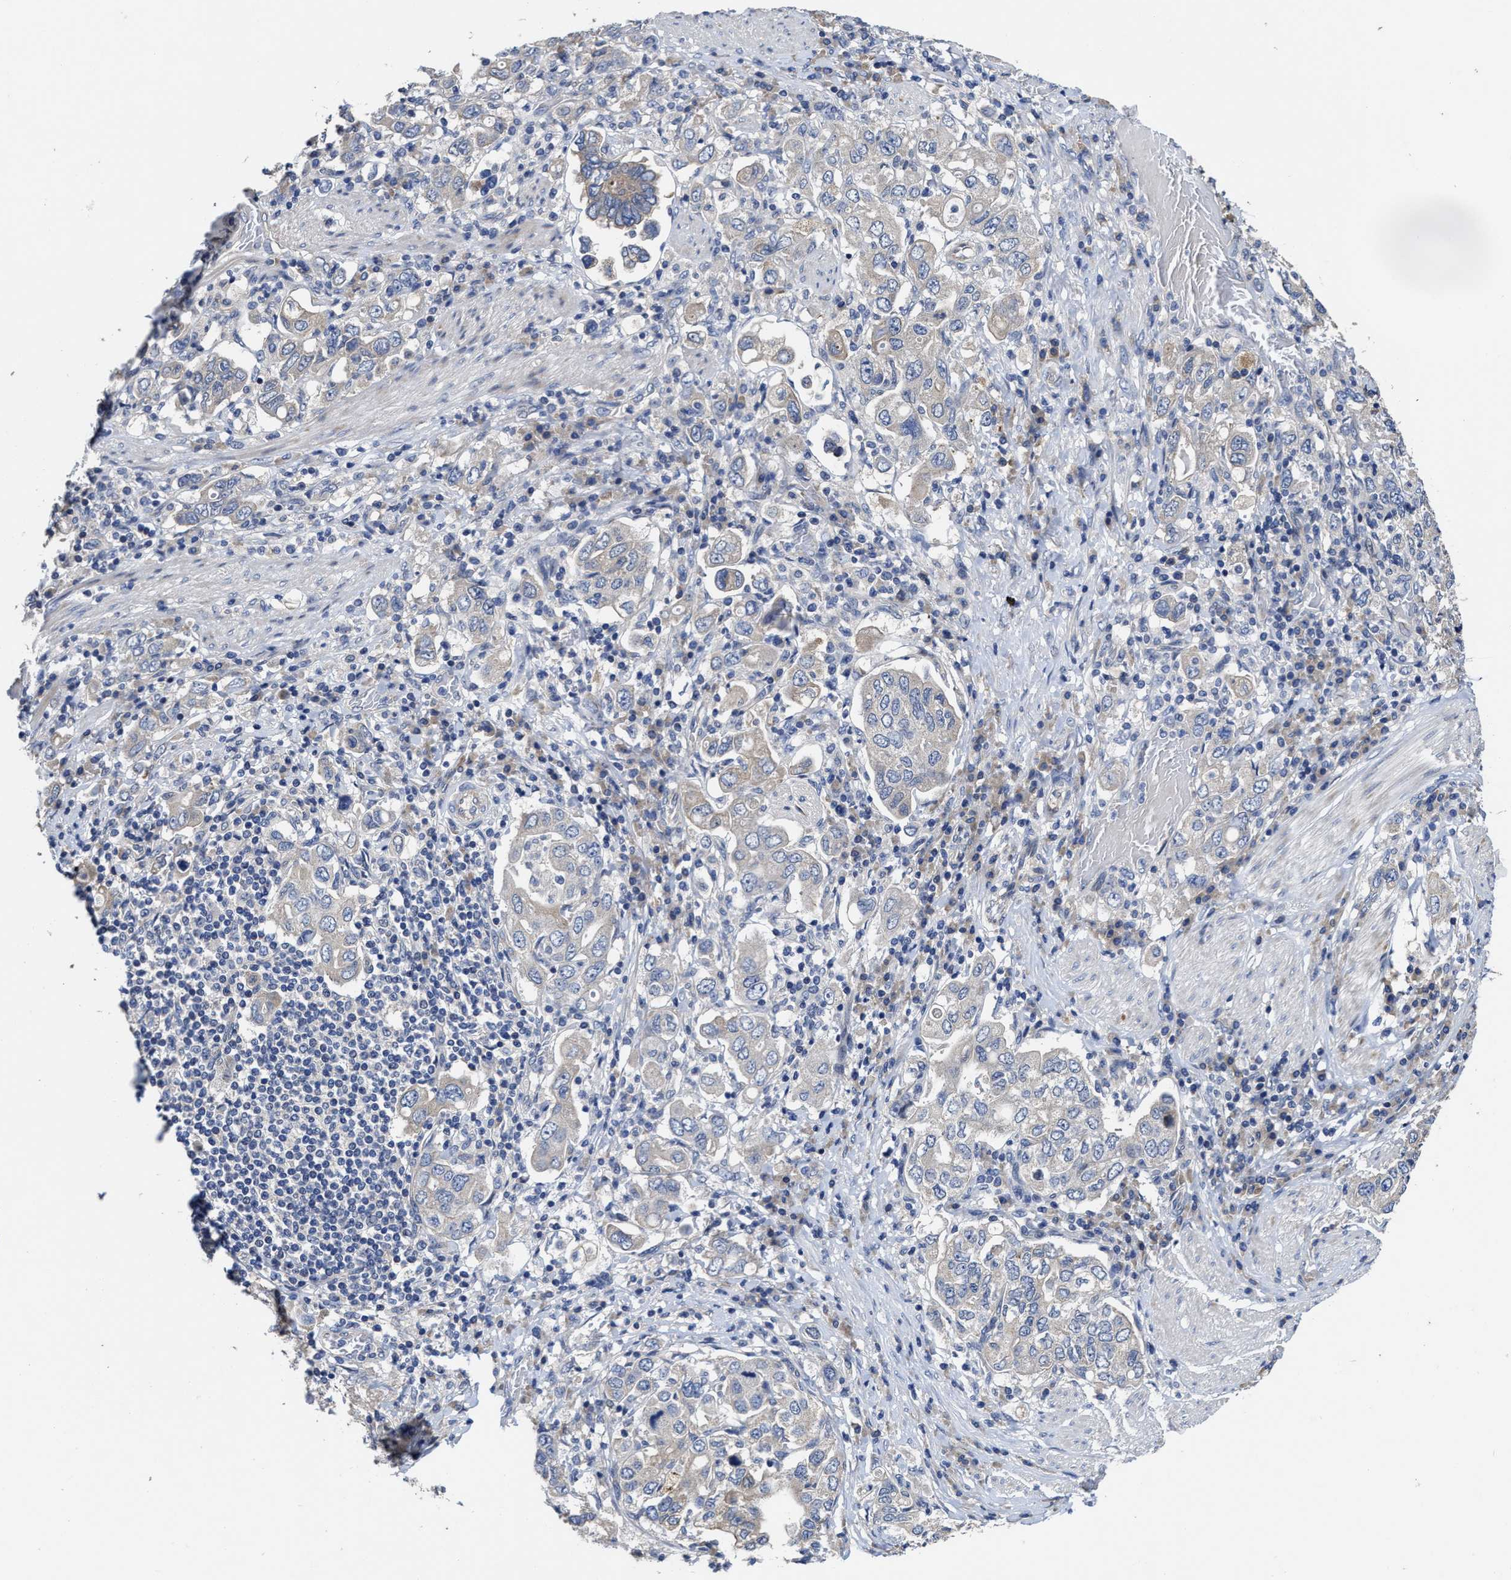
{"staining": {"intensity": "weak", "quantity": "<25%", "location": "cytoplasmic/membranous"}, "tissue": "stomach cancer", "cell_type": "Tumor cells", "image_type": "cancer", "snomed": [{"axis": "morphology", "description": "Adenocarcinoma, NOS"}, {"axis": "topography", "description": "Stomach, upper"}], "caption": "Immunohistochemistry of stomach cancer displays no positivity in tumor cells.", "gene": "TRAF6", "patient": {"sex": "male", "age": 62}}